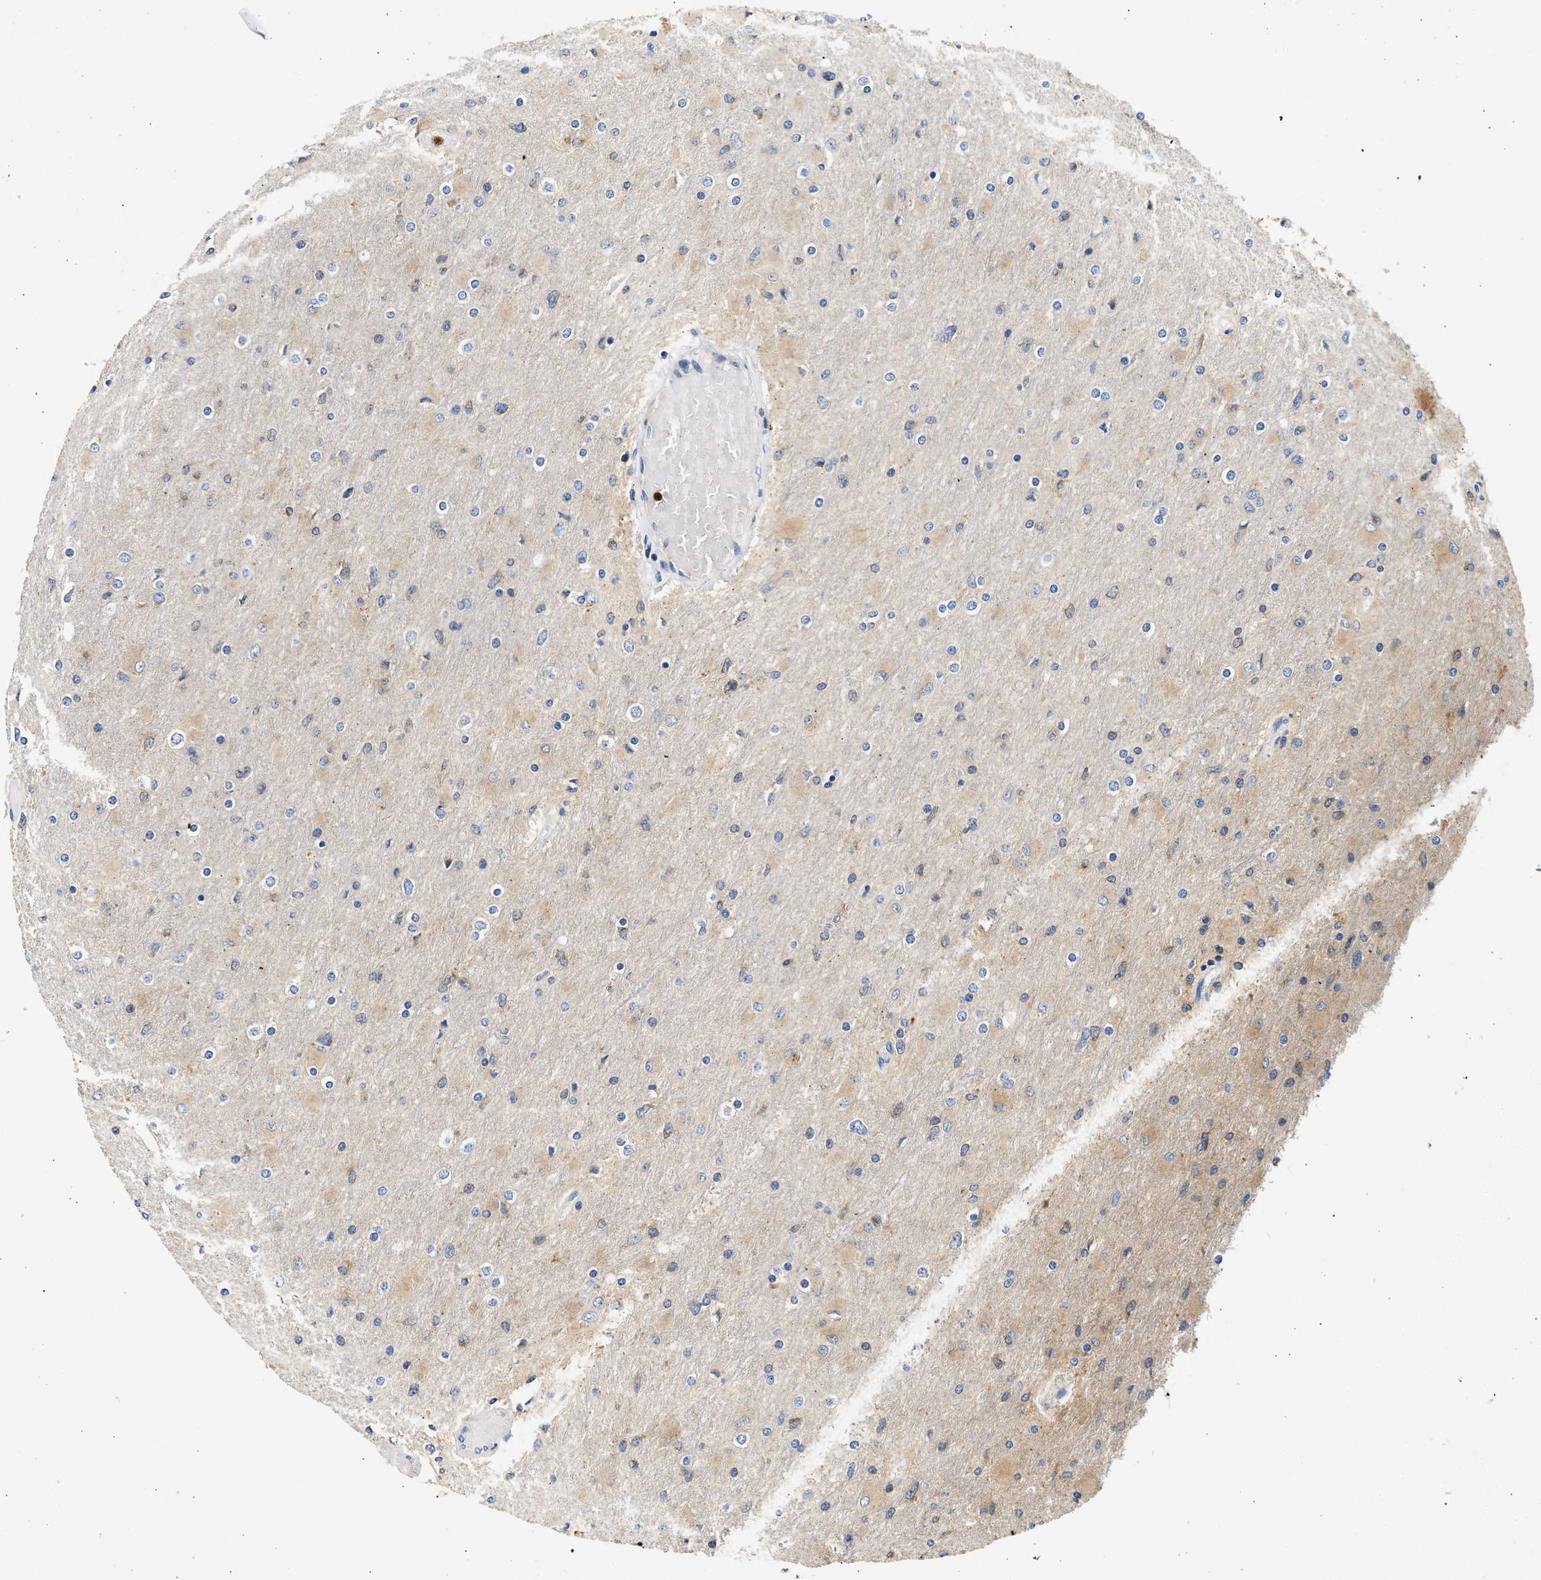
{"staining": {"intensity": "weak", "quantity": "25%-75%", "location": "cytoplasmic/membranous"}, "tissue": "glioma", "cell_type": "Tumor cells", "image_type": "cancer", "snomed": [{"axis": "morphology", "description": "Glioma, malignant, High grade"}, {"axis": "topography", "description": "Cerebral cortex"}], "caption": "Protein expression analysis of glioma exhibits weak cytoplasmic/membranous positivity in about 25%-75% of tumor cells. The staining was performed using DAB, with brown indicating positive protein expression. Nuclei are stained blue with hematoxylin.", "gene": "RAB31", "patient": {"sex": "female", "age": 36}}